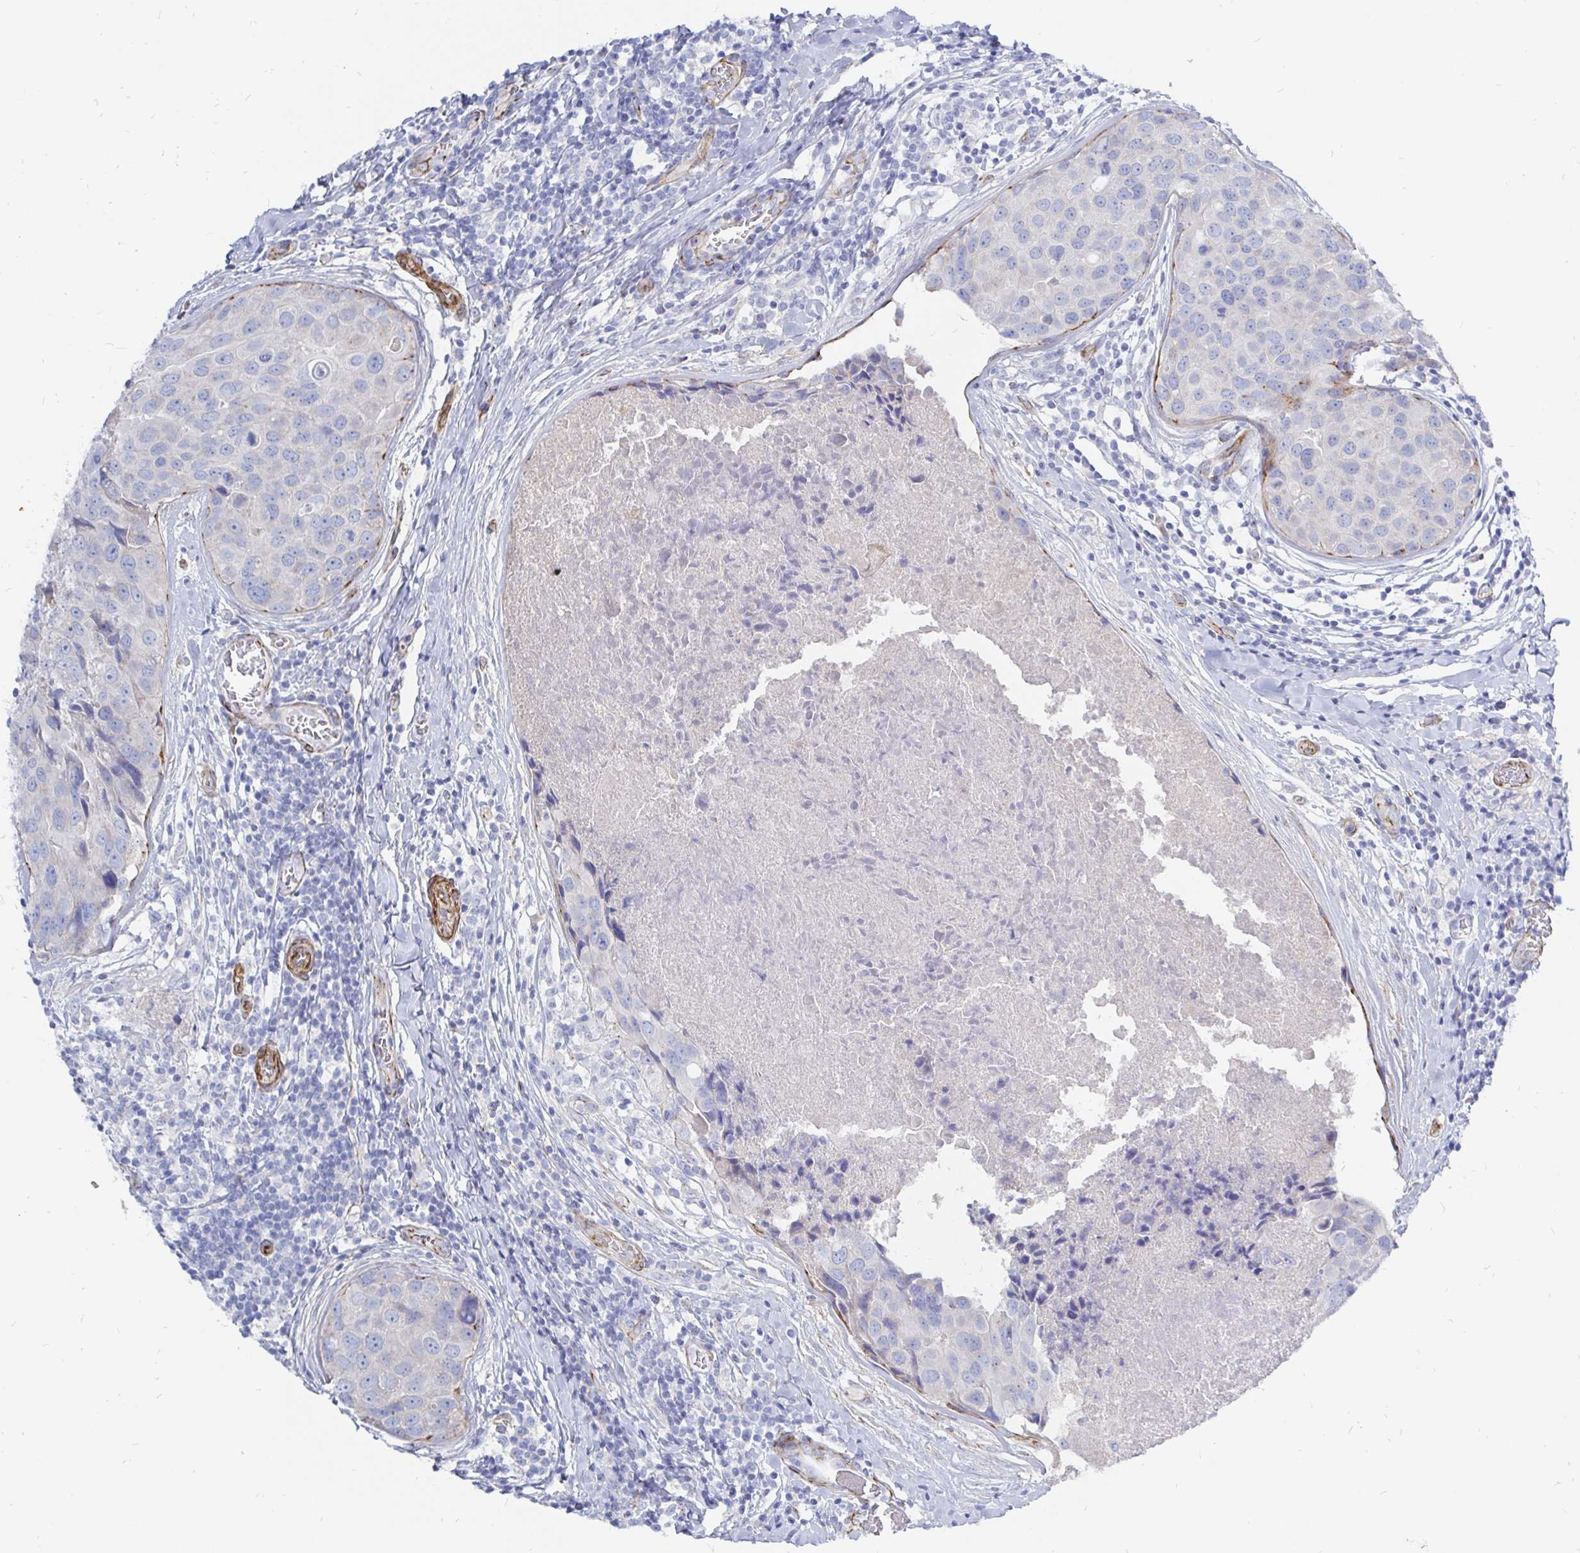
{"staining": {"intensity": "negative", "quantity": "none", "location": "none"}, "tissue": "breast cancer", "cell_type": "Tumor cells", "image_type": "cancer", "snomed": [{"axis": "morphology", "description": "Duct carcinoma"}, {"axis": "topography", "description": "Breast"}], "caption": "Tumor cells show no significant protein positivity in breast intraductal carcinoma.", "gene": "COX16", "patient": {"sex": "female", "age": 24}}